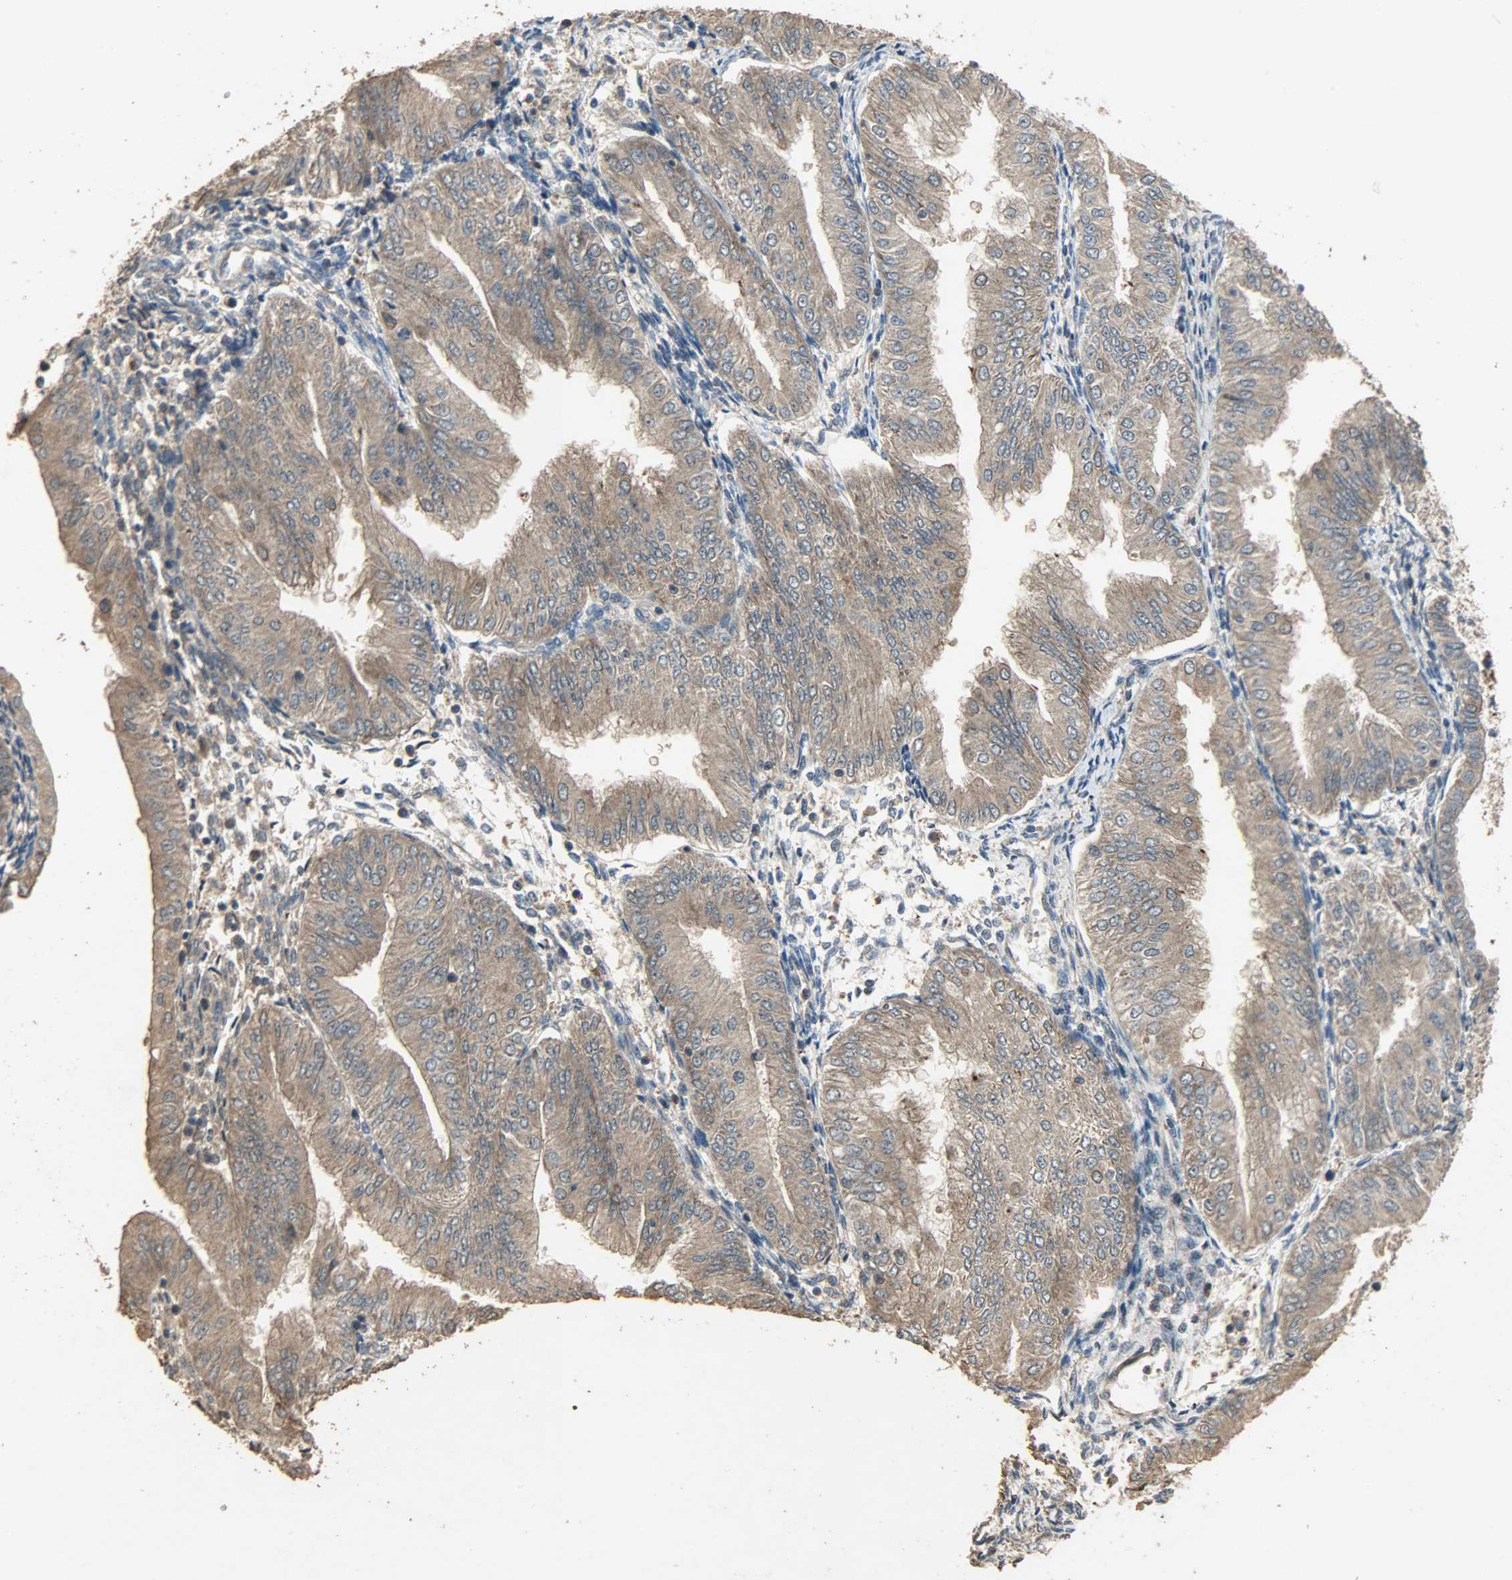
{"staining": {"intensity": "moderate", "quantity": ">75%", "location": "cytoplasmic/membranous"}, "tissue": "endometrial cancer", "cell_type": "Tumor cells", "image_type": "cancer", "snomed": [{"axis": "morphology", "description": "Adenocarcinoma, NOS"}, {"axis": "topography", "description": "Endometrium"}], "caption": "Protein expression analysis of human endometrial adenocarcinoma reveals moderate cytoplasmic/membranous positivity in about >75% of tumor cells.", "gene": "CDKN2C", "patient": {"sex": "female", "age": 53}}